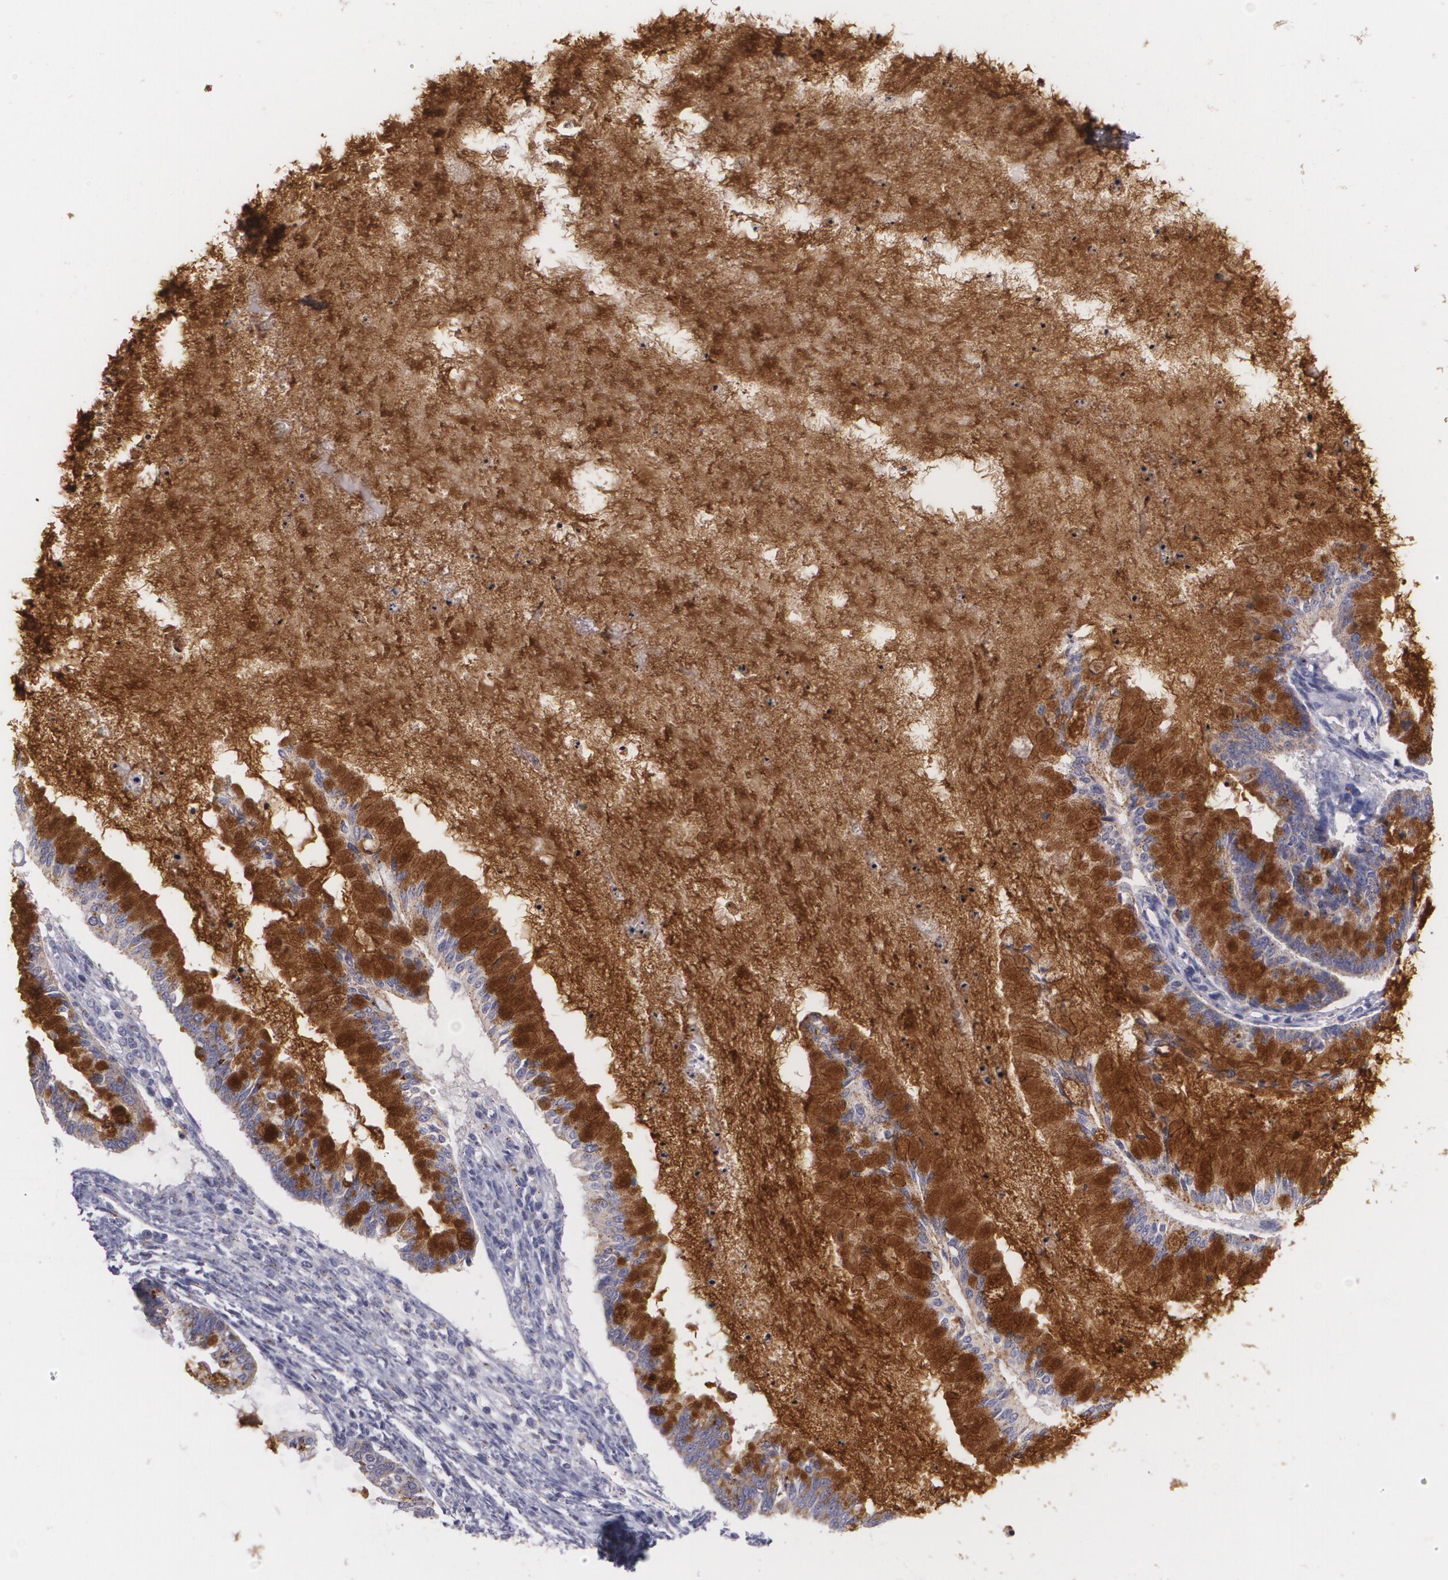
{"staining": {"intensity": "strong", "quantity": ">75%", "location": "cytoplasmic/membranous"}, "tissue": "ovarian cancer", "cell_type": "Tumor cells", "image_type": "cancer", "snomed": [{"axis": "morphology", "description": "Cystadenocarcinoma, mucinous, NOS"}, {"axis": "topography", "description": "Ovary"}], "caption": "About >75% of tumor cells in human mucinous cystadenocarcinoma (ovarian) display strong cytoplasmic/membranous protein expression as visualized by brown immunohistochemical staining.", "gene": "CILK1", "patient": {"sex": "female", "age": 57}}